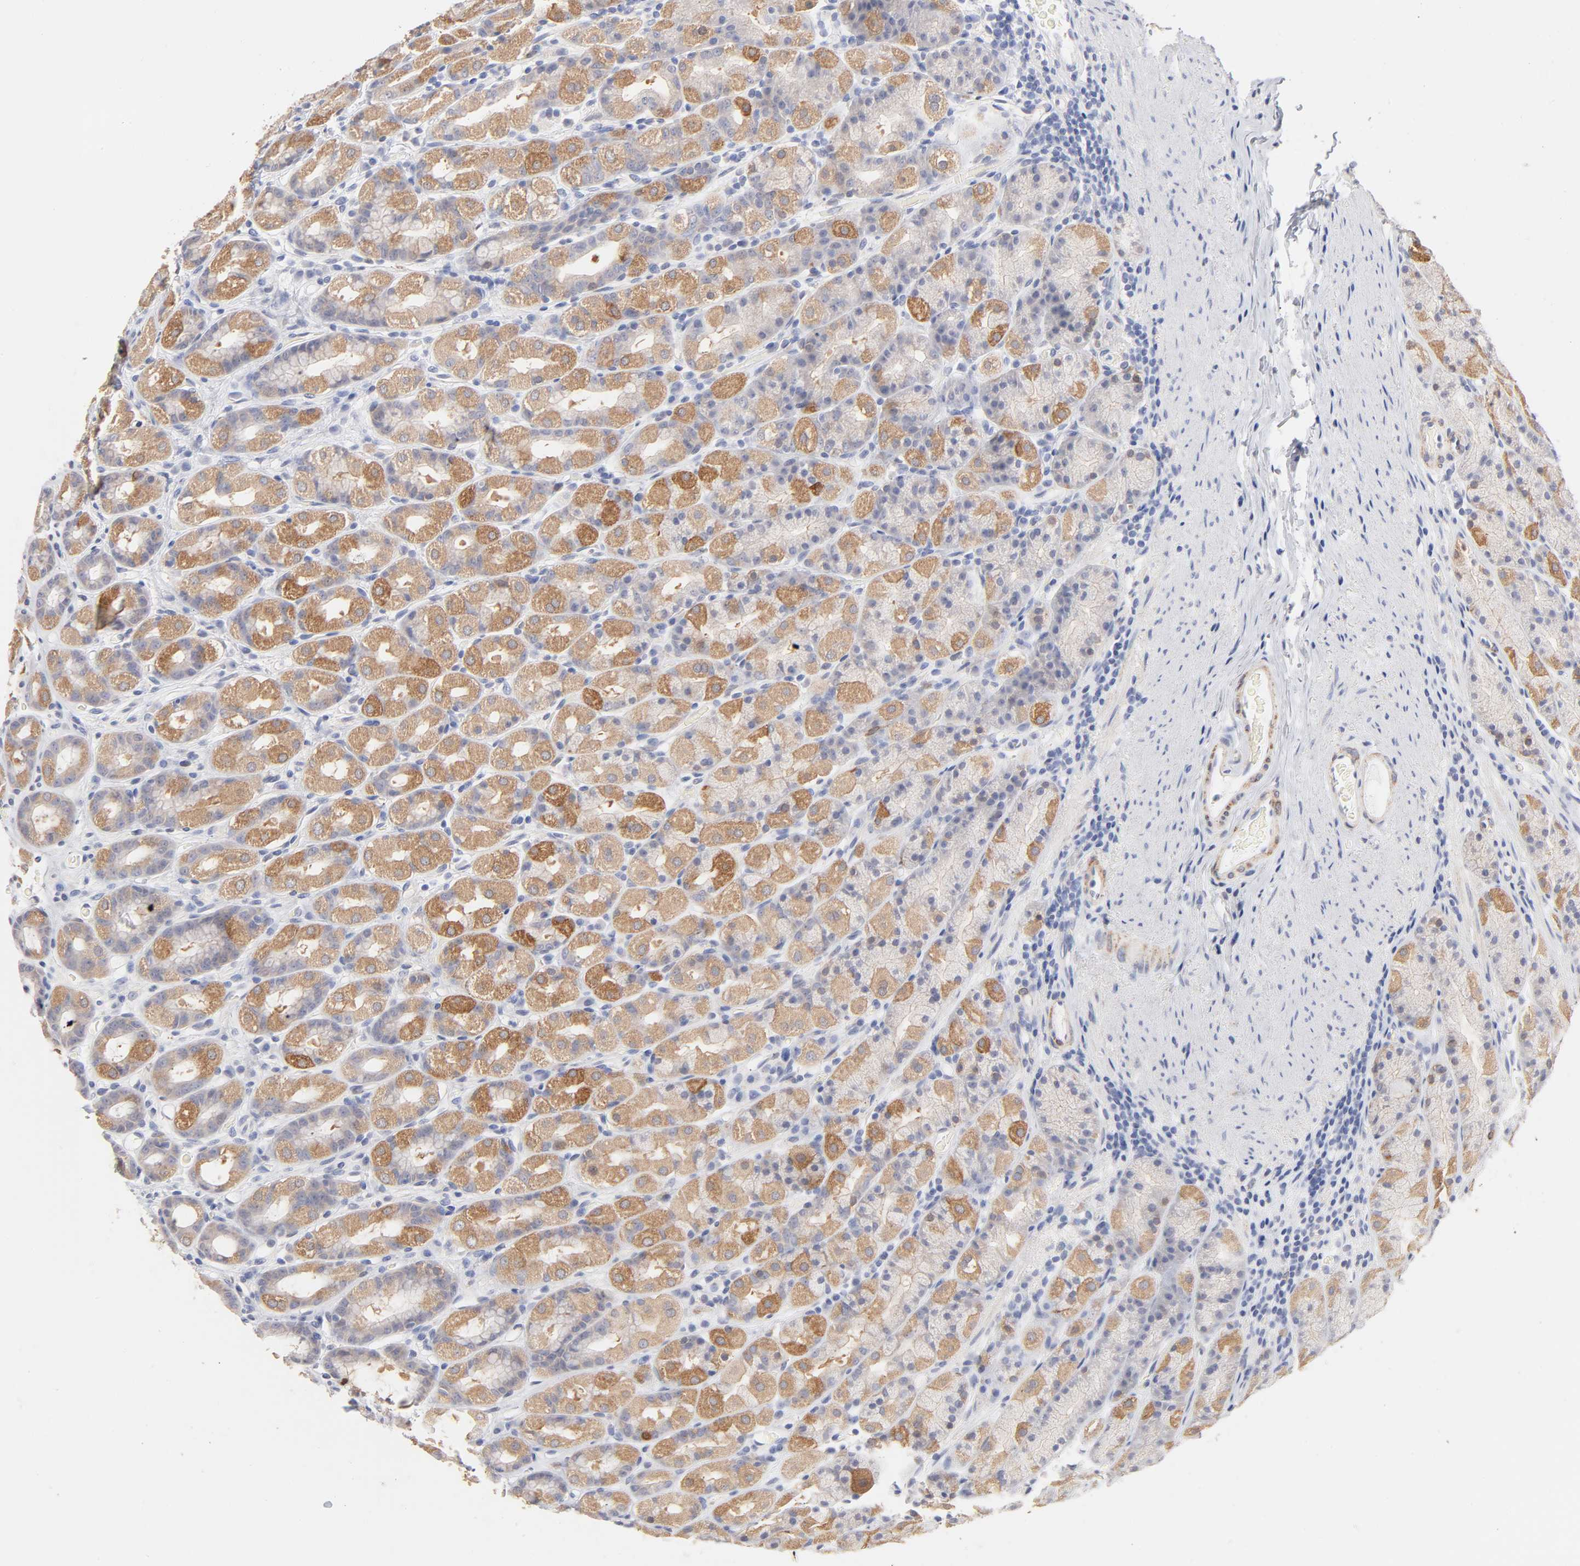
{"staining": {"intensity": "strong", "quantity": "<25%", "location": "cytoplasmic/membranous"}, "tissue": "stomach", "cell_type": "Glandular cells", "image_type": "normal", "snomed": [{"axis": "morphology", "description": "Normal tissue, NOS"}, {"axis": "topography", "description": "Stomach, upper"}], "caption": "Immunohistochemical staining of unremarkable stomach displays medium levels of strong cytoplasmic/membranous expression in about <25% of glandular cells. (DAB IHC with brightfield microscopy, high magnification).", "gene": "MID1", "patient": {"sex": "male", "age": 68}}